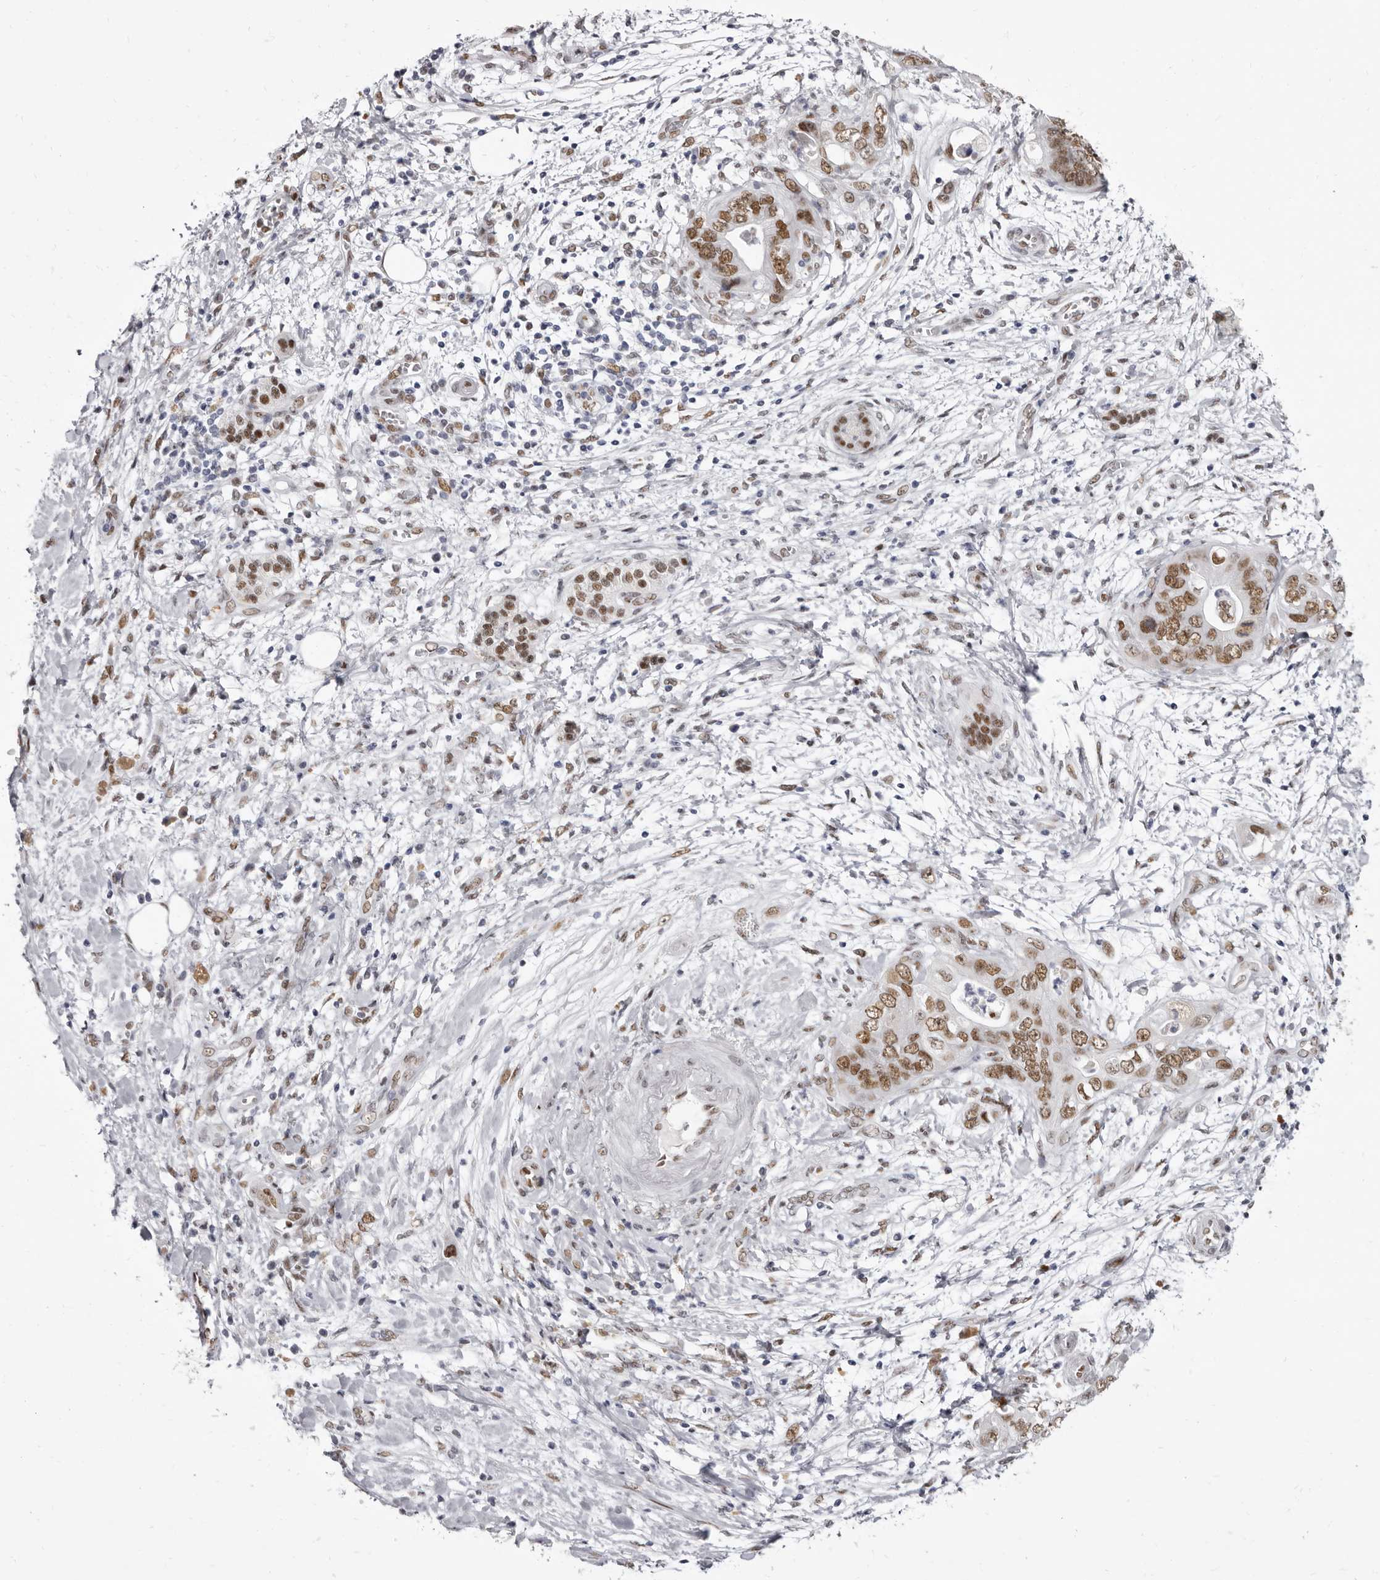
{"staining": {"intensity": "moderate", "quantity": ">75%", "location": "nuclear"}, "tissue": "pancreatic cancer", "cell_type": "Tumor cells", "image_type": "cancer", "snomed": [{"axis": "morphology", "description": "Adenocarcinoma, NOS"}, {"axis": "topography", "description": "Pancreas"}], "caption": "IHC (DAB (3,3'-diaminobenzidine)) staining of pancreatic adenocarcinoma displays moderate nuclear protein staining in about >75% of tumor cells. Nuclei are stained in blue.", "gene": "ZNF326", "patient": {"sex": "female", "age": 78}}